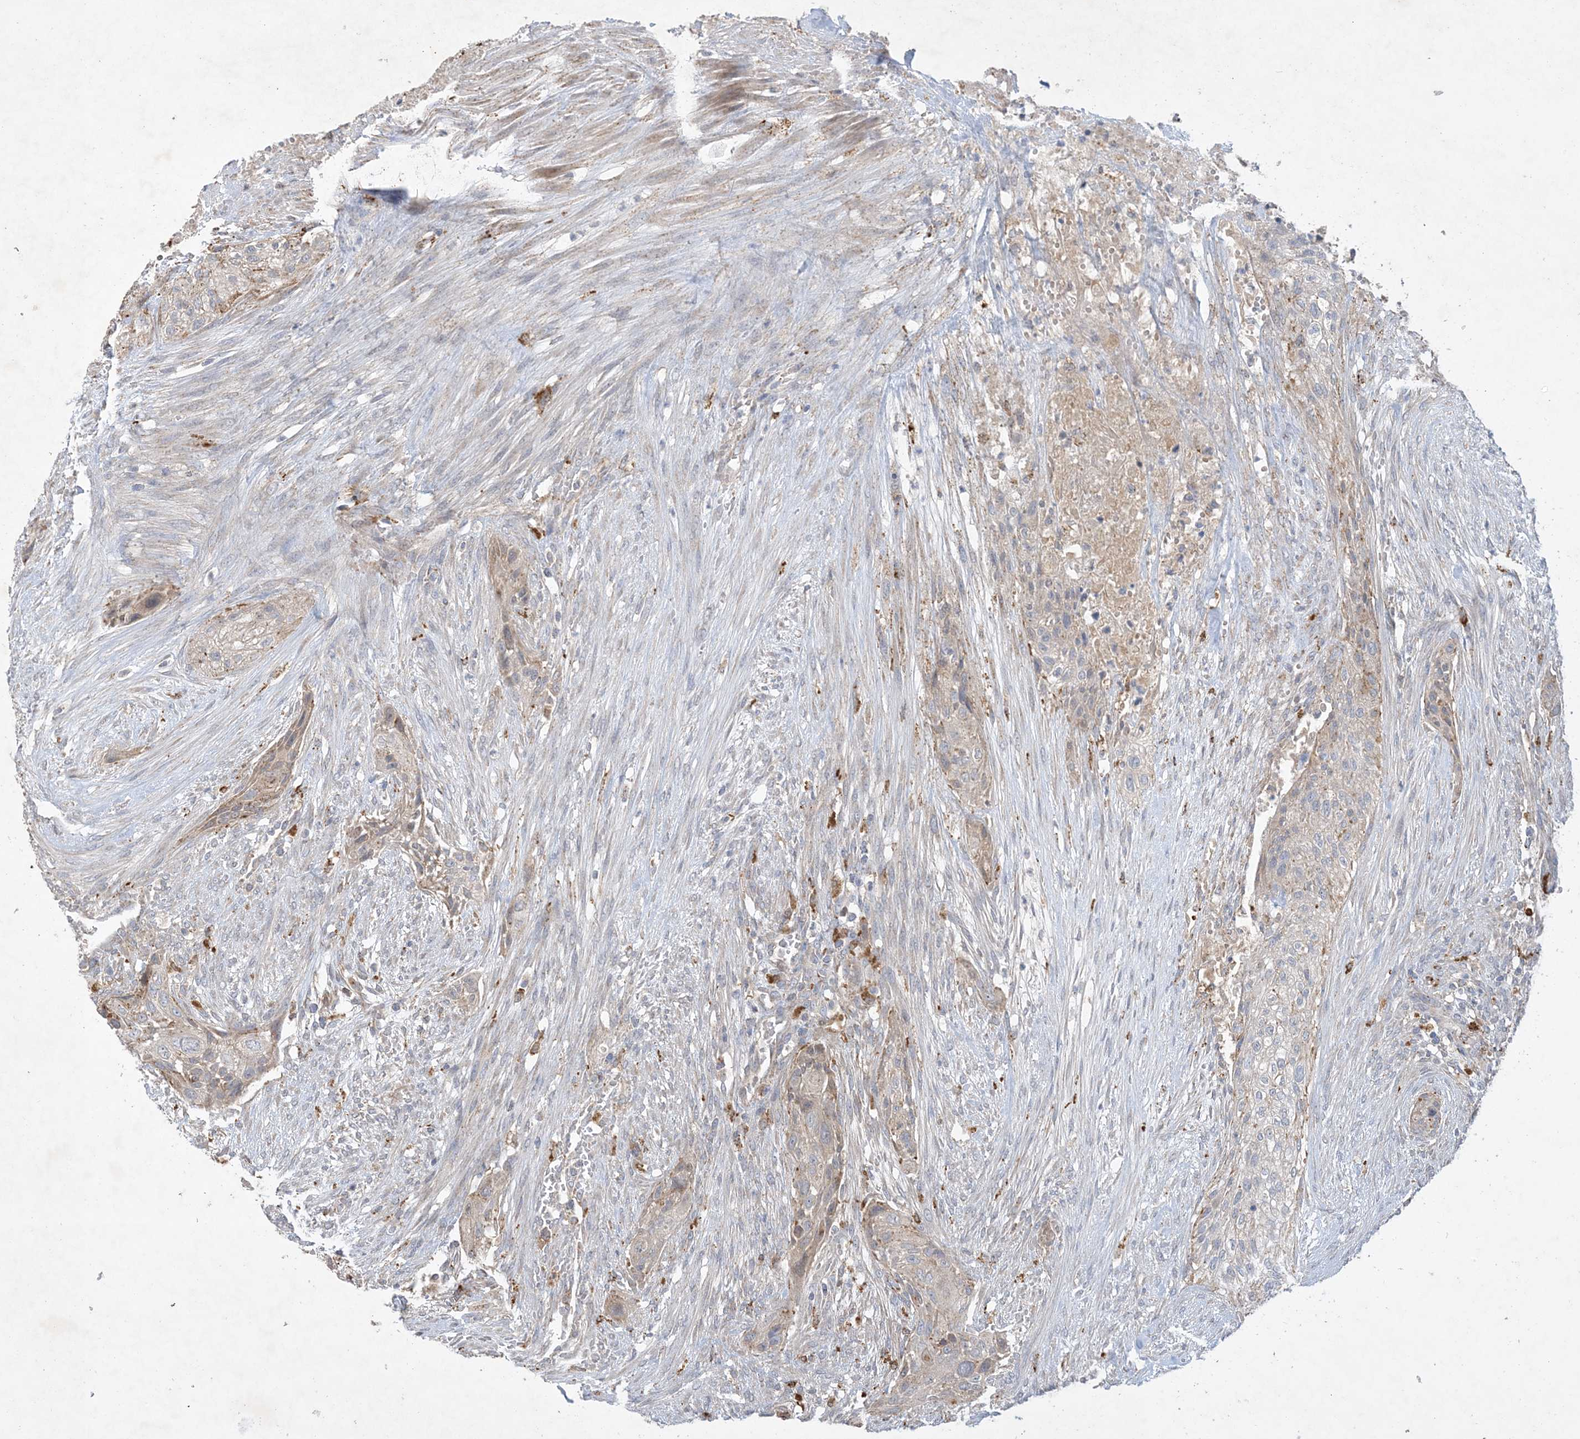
{"staining": {"intensity": "weak", "quantity": "25%-75%", "location": "cytoplasmic/membranous"}, "tissue": "urothelial cancer", "cell_type": "Tumor cells", "image_type": "cancer", "snomed": [{"axis": "morphology", "description": "Urothelial carcinoma, High grade"}, {"axis": "topography", "description": "Urinary bladder"}], "caption": "Immunohistochemical staining of human high-grade urothelial carcinoma shows low levels of weak cytoplasmic/membranous protein positivity in about 25%-75% of tumor cells. The staining was performed using DAB (3,3'-diaminobenzidine) to visualize the protein expression in brown, while the nuclei were stained in blue with hematoxylin (Magnification: 20x).", "gene": "MRPS18A", "patient": {"sex": "male", "age": 35}}